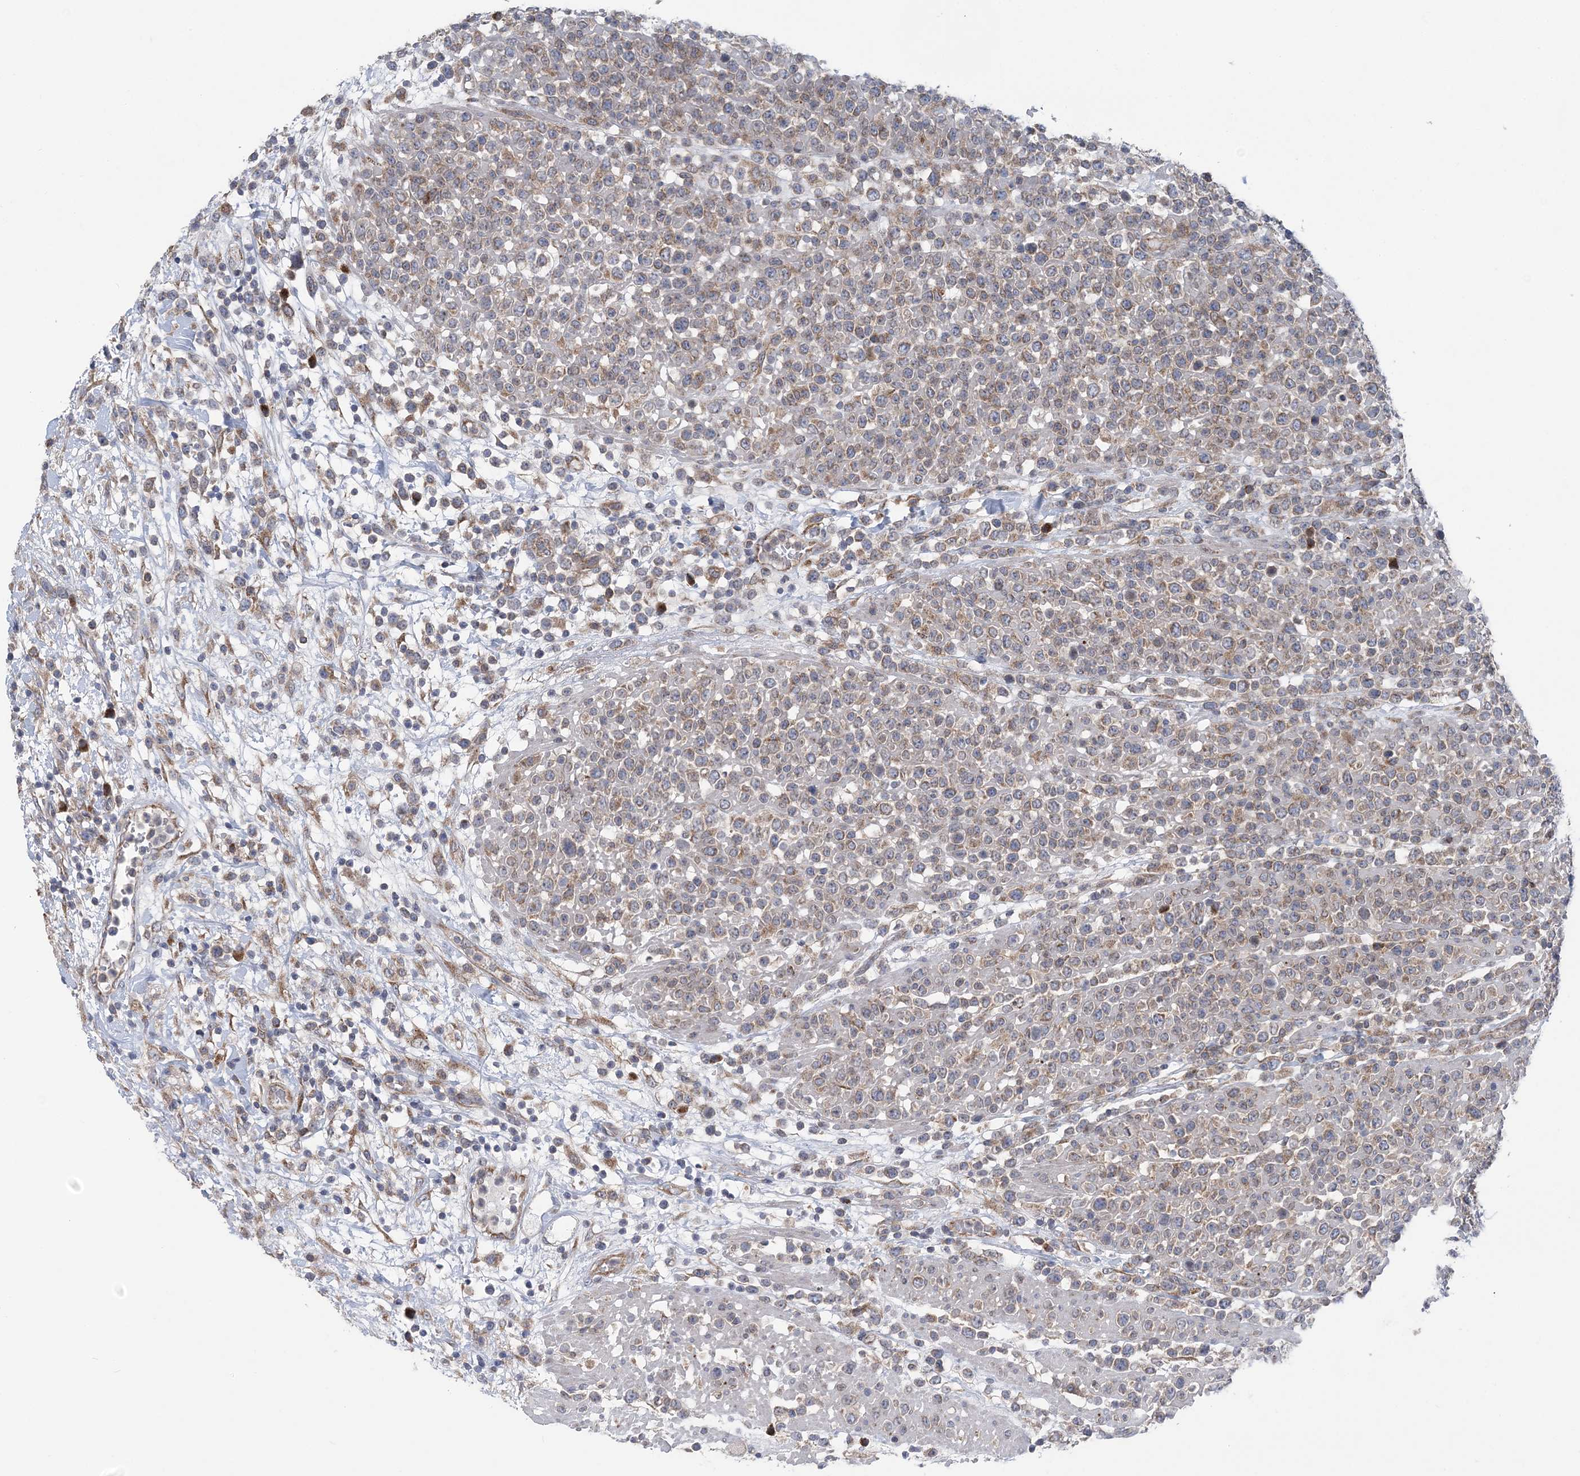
{"staining": {"intensity": "moderate", "quantity": "25%-75%", "location": "cytoplasmic/membranous"}, "tissue": "lymphoma", "cell_type": "Tumor cells", "image_type": "cancer", "snomed": [{"axis": "morphology", "description": "Malignant lymphoma, non-Hodgkin's type, High grade"}, {"axis": "topography", "description": "Colon"}], "caption": "The histopathology image demonstrates immunohistochemical staining of lymphoma. There is moderate cytoplasmic/membranous expression is identified in about 25%-75% of tumor cells. Immunohistochemistry stains the protein of interest in brown and the nuclei are stained blue.", "gene": "COPE", "patient": {"sex": "female", "age": 53}}